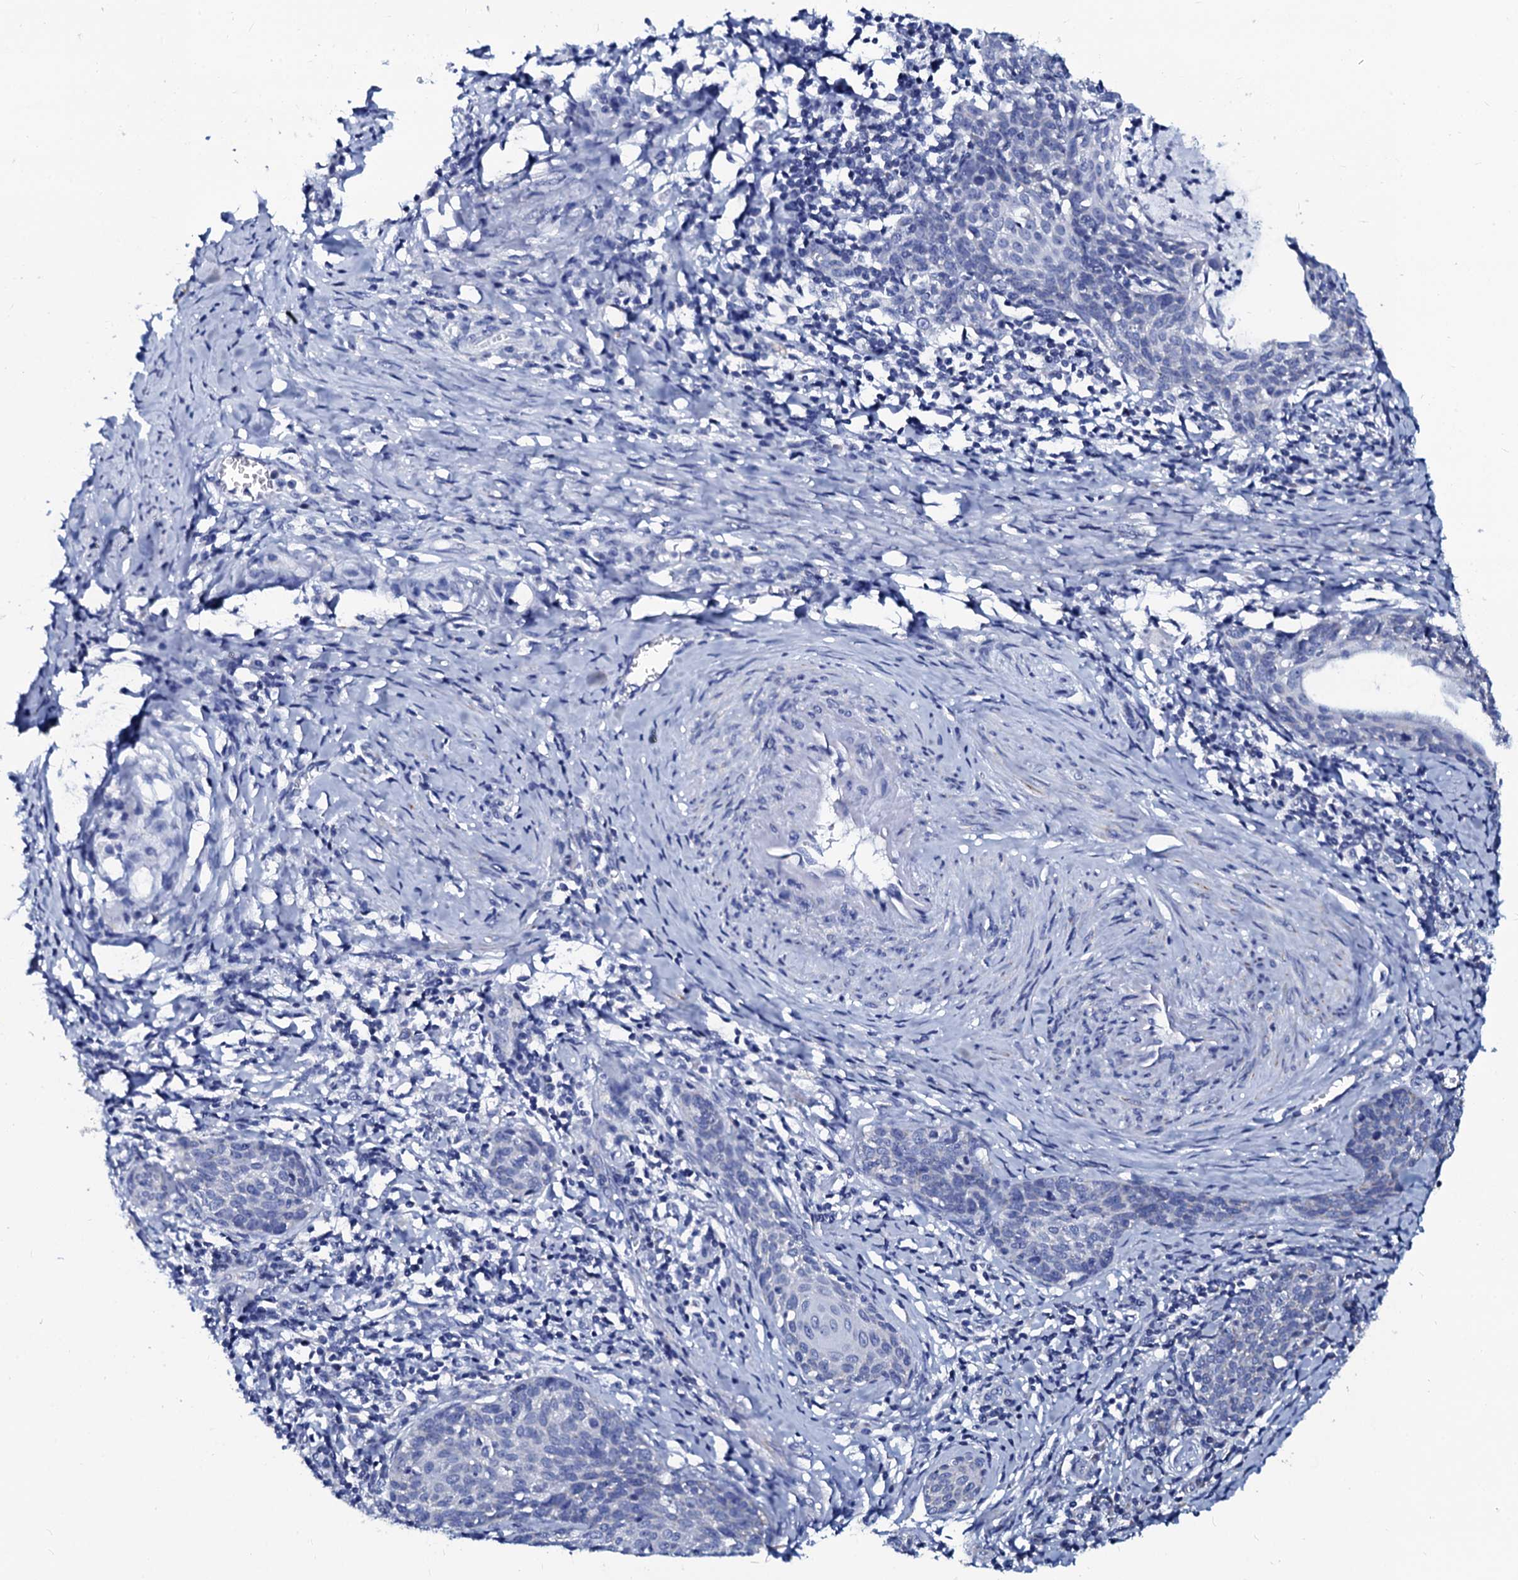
{"staining": {"intensity": "negative", "quantity": "none", "location": "none"}, "tissue": "cervical cancer", "cell_type": "Tumor cells", "image_type": "cancer", "snomed": [{"axis": "morphology", "description": "Squamous cell carcinoma, NOS"}, {"axis": "topography", "description": "Cervix"}], "caption": "A high-resolution micrograph shows immunohistochemistry (IHC) staining of cervical cancer, which exhibits no significant staining in tumor cells.", "gene": "SLC37A4", "patient": {"sex": "female", "age": 52}}